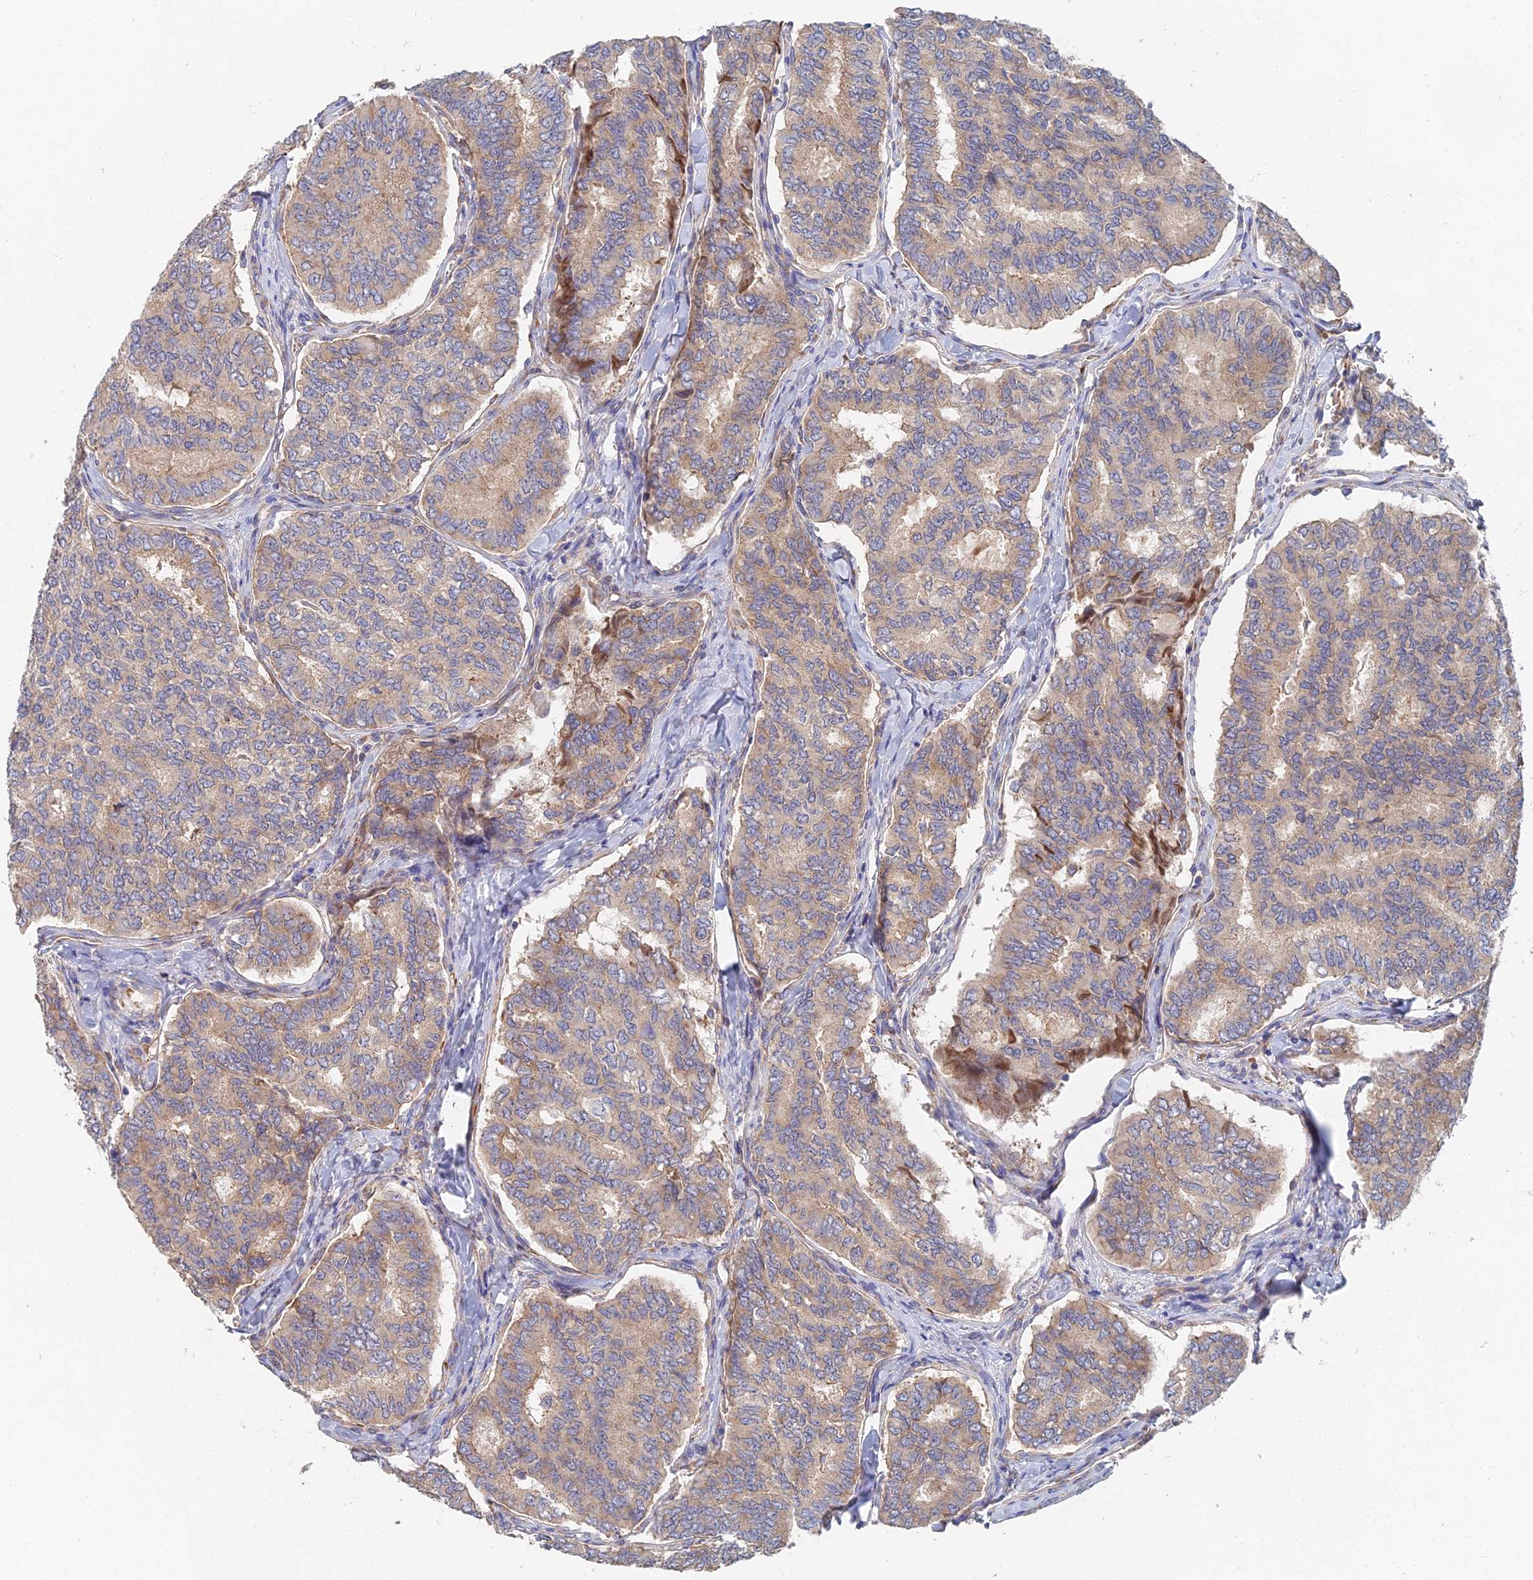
{"staining": {"intensity": "weak", "quantity": ">75%", "location": "cytoplasmic/membranous"}, "tissue": "thyroid cancer", "cell_type": "Tumor cells", "image_type": "cancer", "snomed": [{"axis": "morphology", "description": "Papillary adenocarcinoma, NOS"}, {"axis": "topography", "description": "Thyroid gland"}], "caption": "Immunohistochemistry (IHC) of human thyroid papillary adenocarcinoma exhibits low levels of weak cytoplasmic/membranous positivity in approximately >75% of tumor cells.", "gene": "ELOF1", "patient": {"sex": "female", "age": 35}}